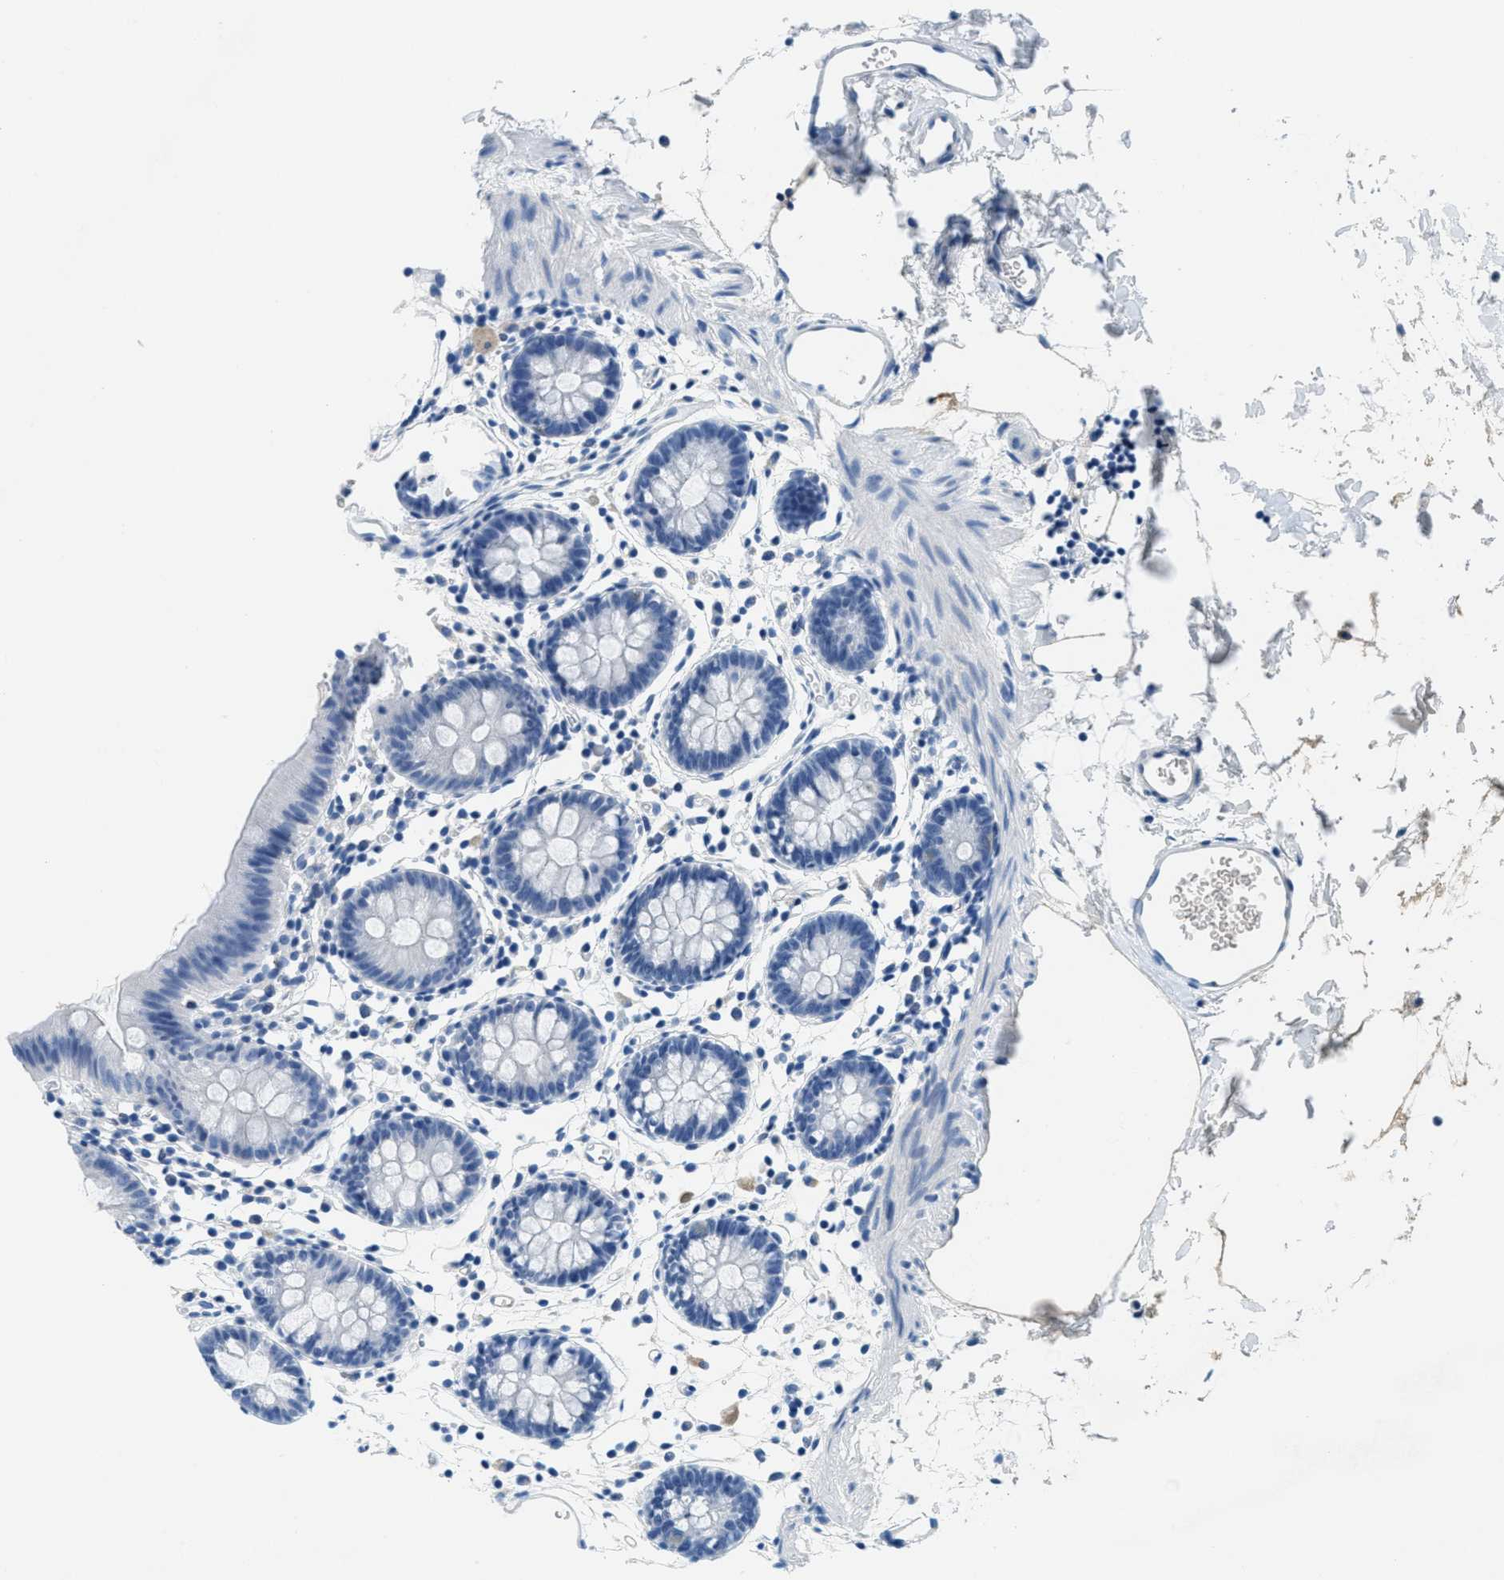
{"staining": {"intensity": "weak", "quantity": "25%-75%", "location": "cytoplasmic/membranous"}, "tissue": "colon", "cell_type": "Endothelial cells", "image_type": "normal", "snomed": [{"axis": "morphology", "description": "Normal tissue, NOS"}, {"axis": "topography", "description": "Colon"}], "caption": "Weak cytoplasmic/membranous positivity for a protein is appreciated in about 25%-75% of endothelial cells of normal colon using immunohistochemistry.", "gene": "A2M", "patient": {"sex": "male", "age": 14}}